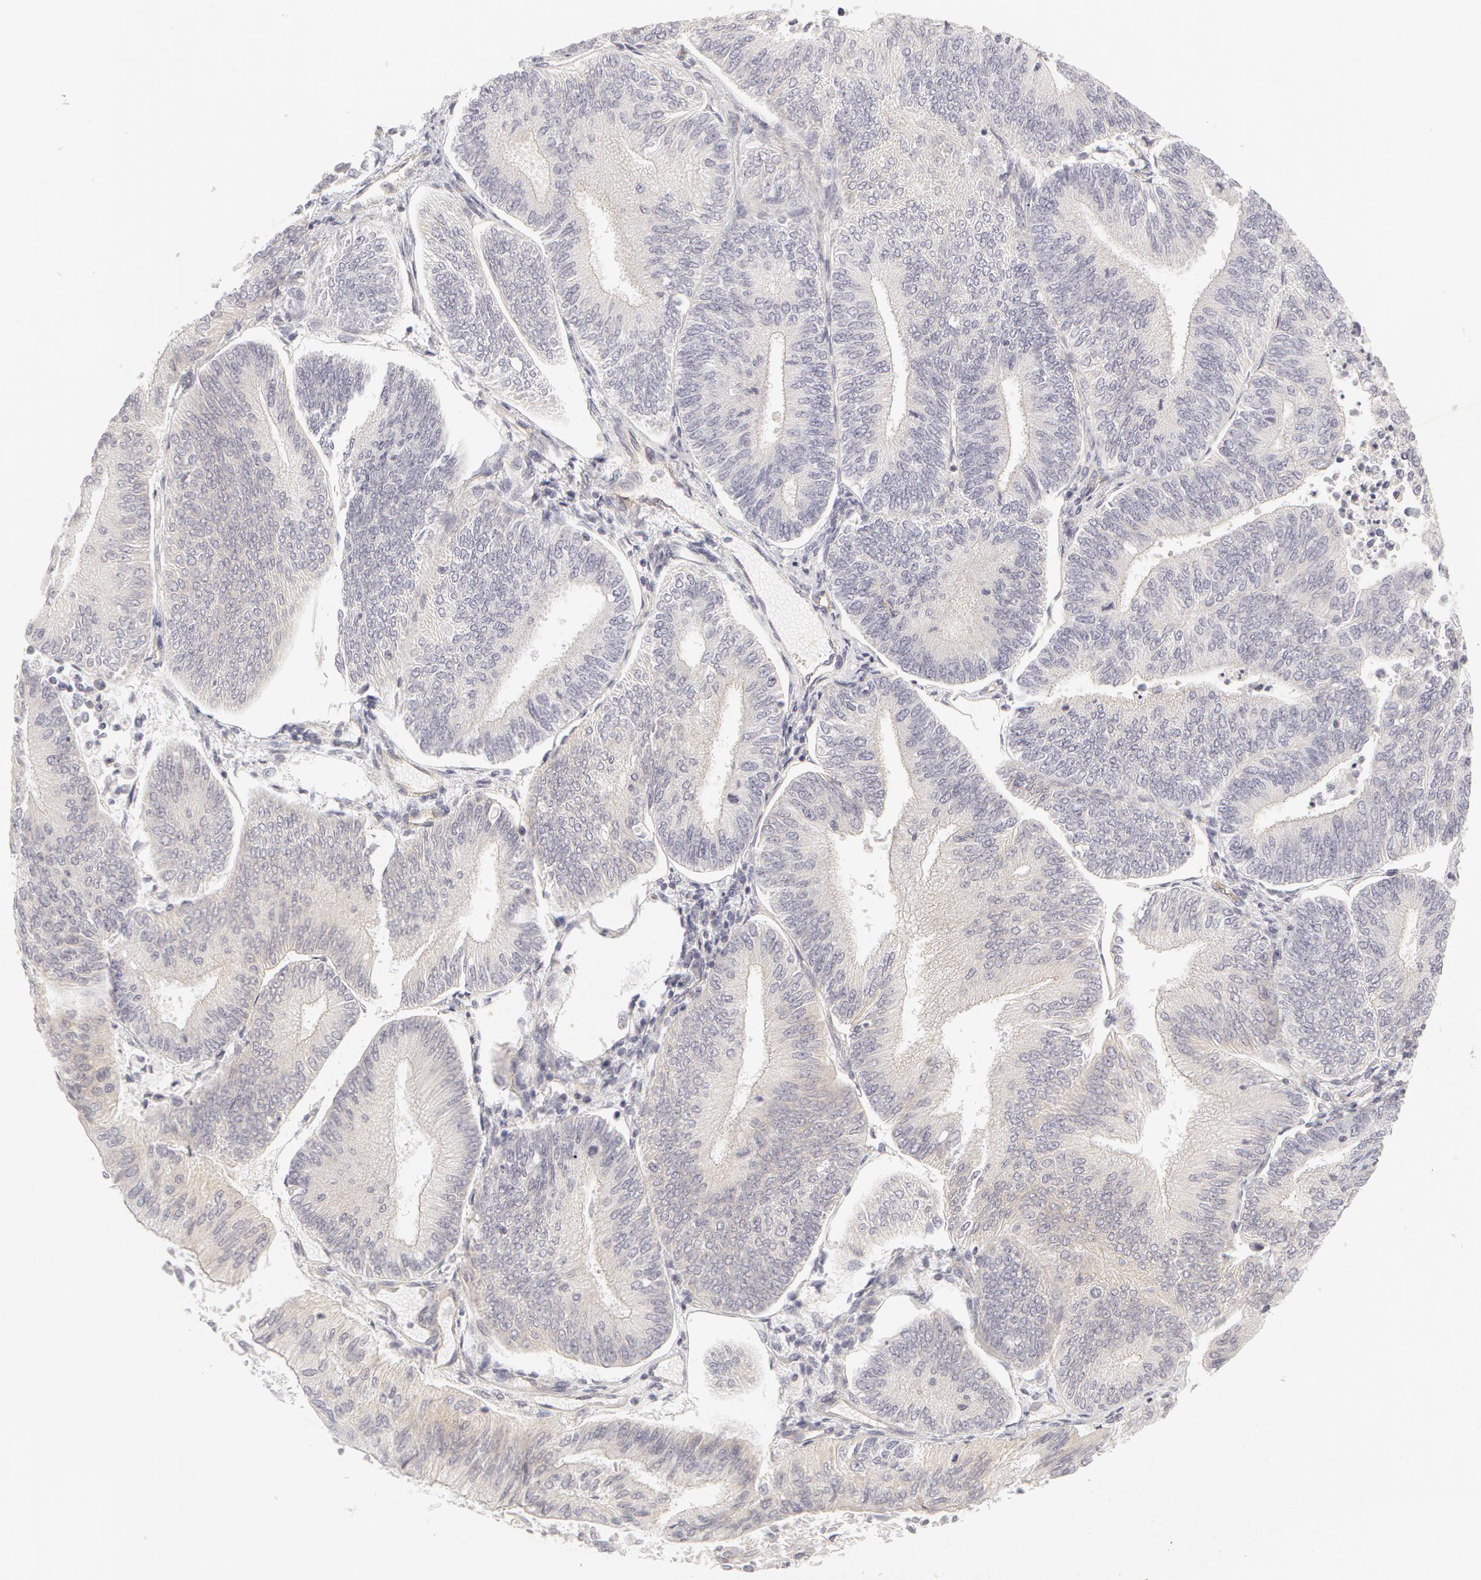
{"staining": {"intensity": "negative", "quantity": "none", "location": "none"}, "tissue": "endometrial cancer", "cell_type": "Tumor cells", "image_type": "cancer", "snomed": [{"axis": "morphology", "description": "Adenocarcinoma, NOS"}, {"axis": "topography", "description": "Endometrium"}], "caption": "The micrograph exhibits no staining of tumor cells in endometrial cancer (adenocarcinoma). (DAB IHC with hematoxylin counter stain).", "gene": "ABCB1", "patient": {"sex": "female", "age": 55}}